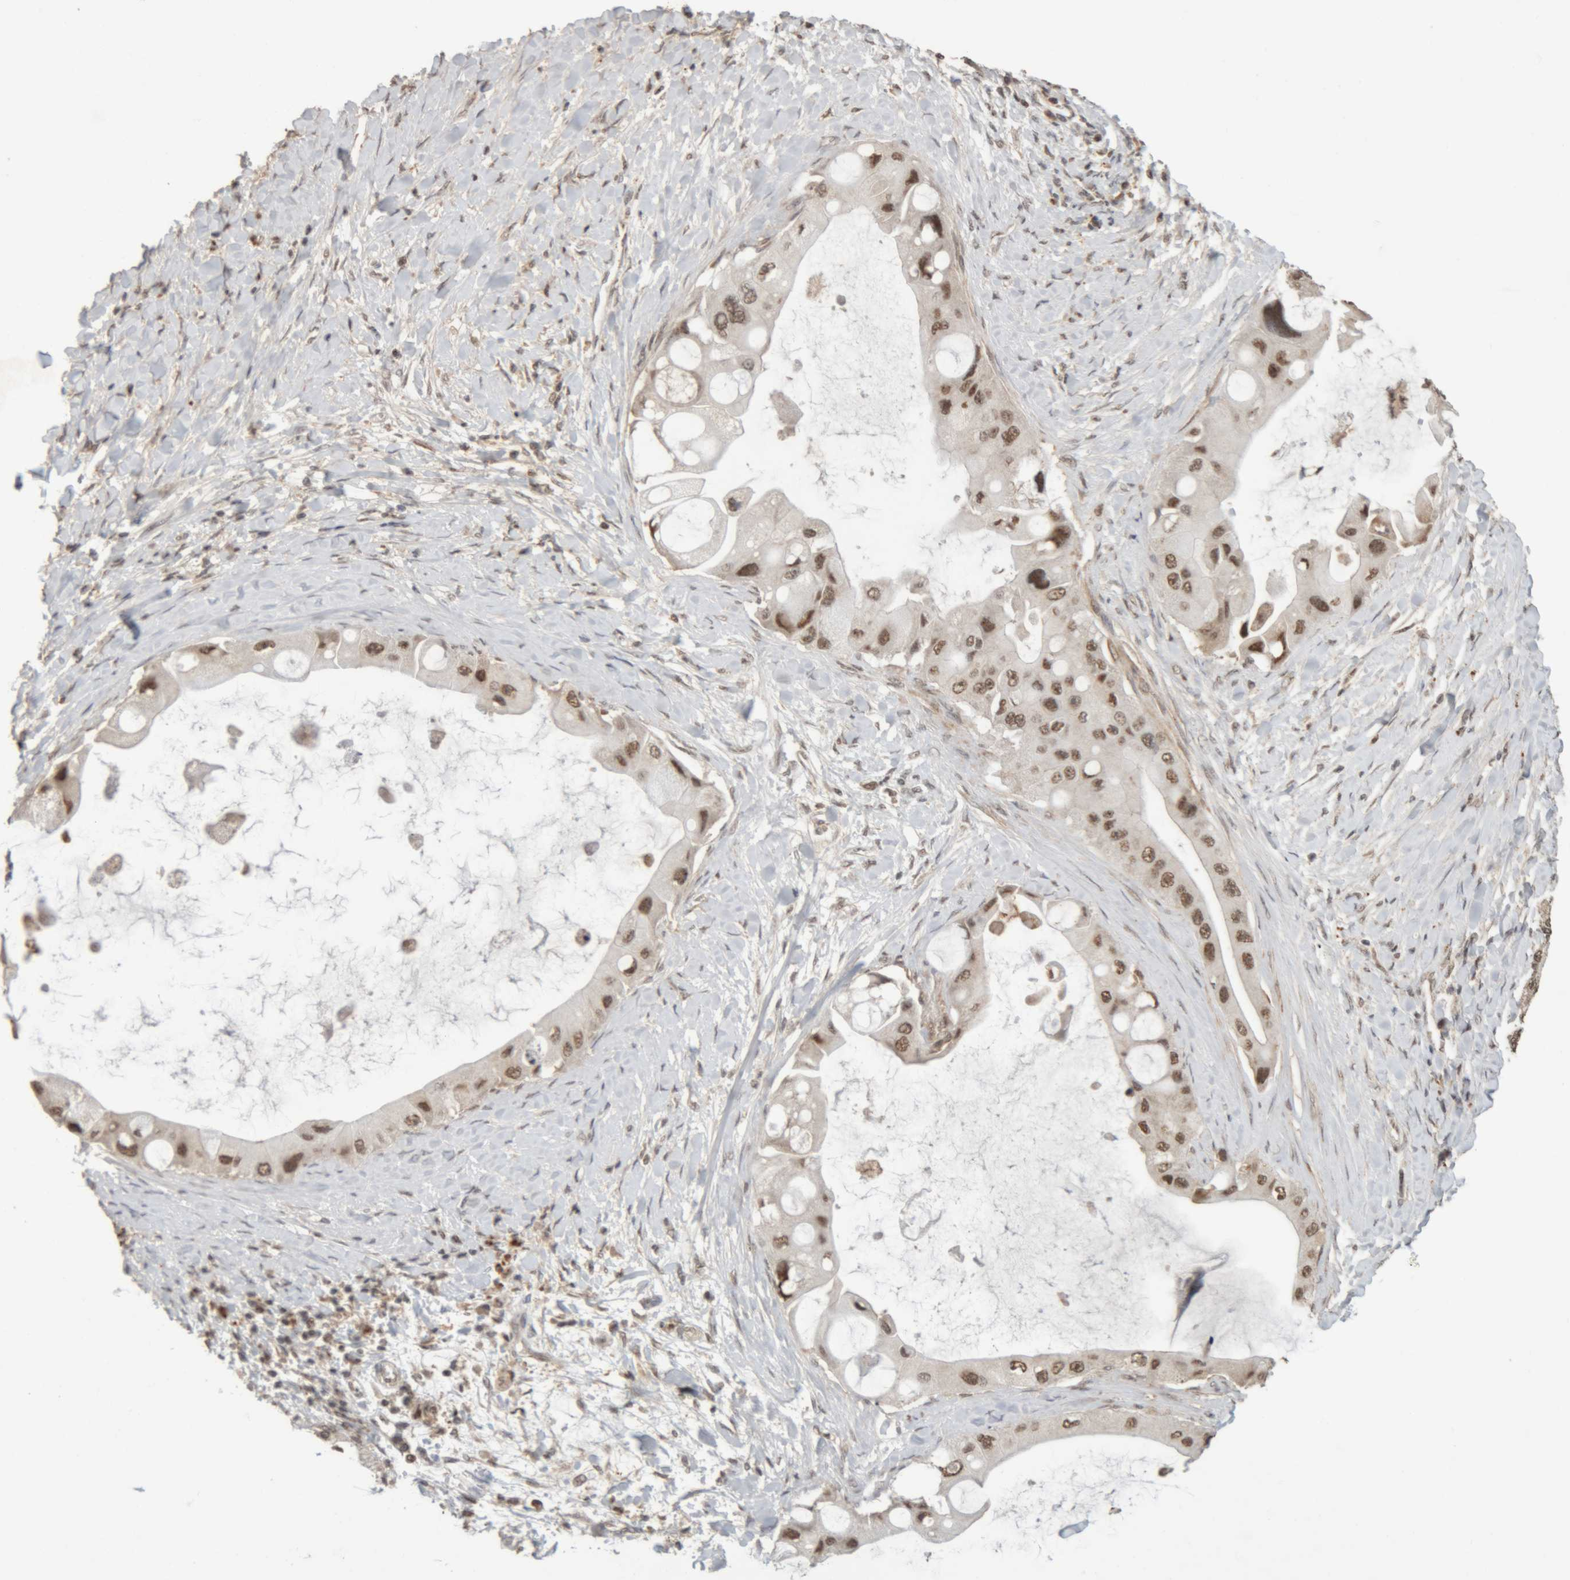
{"staining": {"intensity": "moderate", "quantity": ">75%", "location": "nuclear"}, "tissue": "liver cancer", "cell_type": "Tumor cells", "image_type": "cancer", "snomed": [{"axis": "morphology", "description": "Normal tissue, NOS"}, {"axis": "morphology", "description": "Cholangiocarcinoma"}, {"axis": "topography", "description": "Liver"}, {"axis": "topography", "description": "Peripheral nerve tissue"}], "caption": "High-power microscopy captured an immunohistochemistry histopathology image of liver cancer, revealing moderate nuclear expression in approximately >75% of tumor cells. (brown staining indicates protein expression, while blue staining denotes nuclei).", "gene": "KEAP1", "patient": {"sex": "male", "age": 50}}